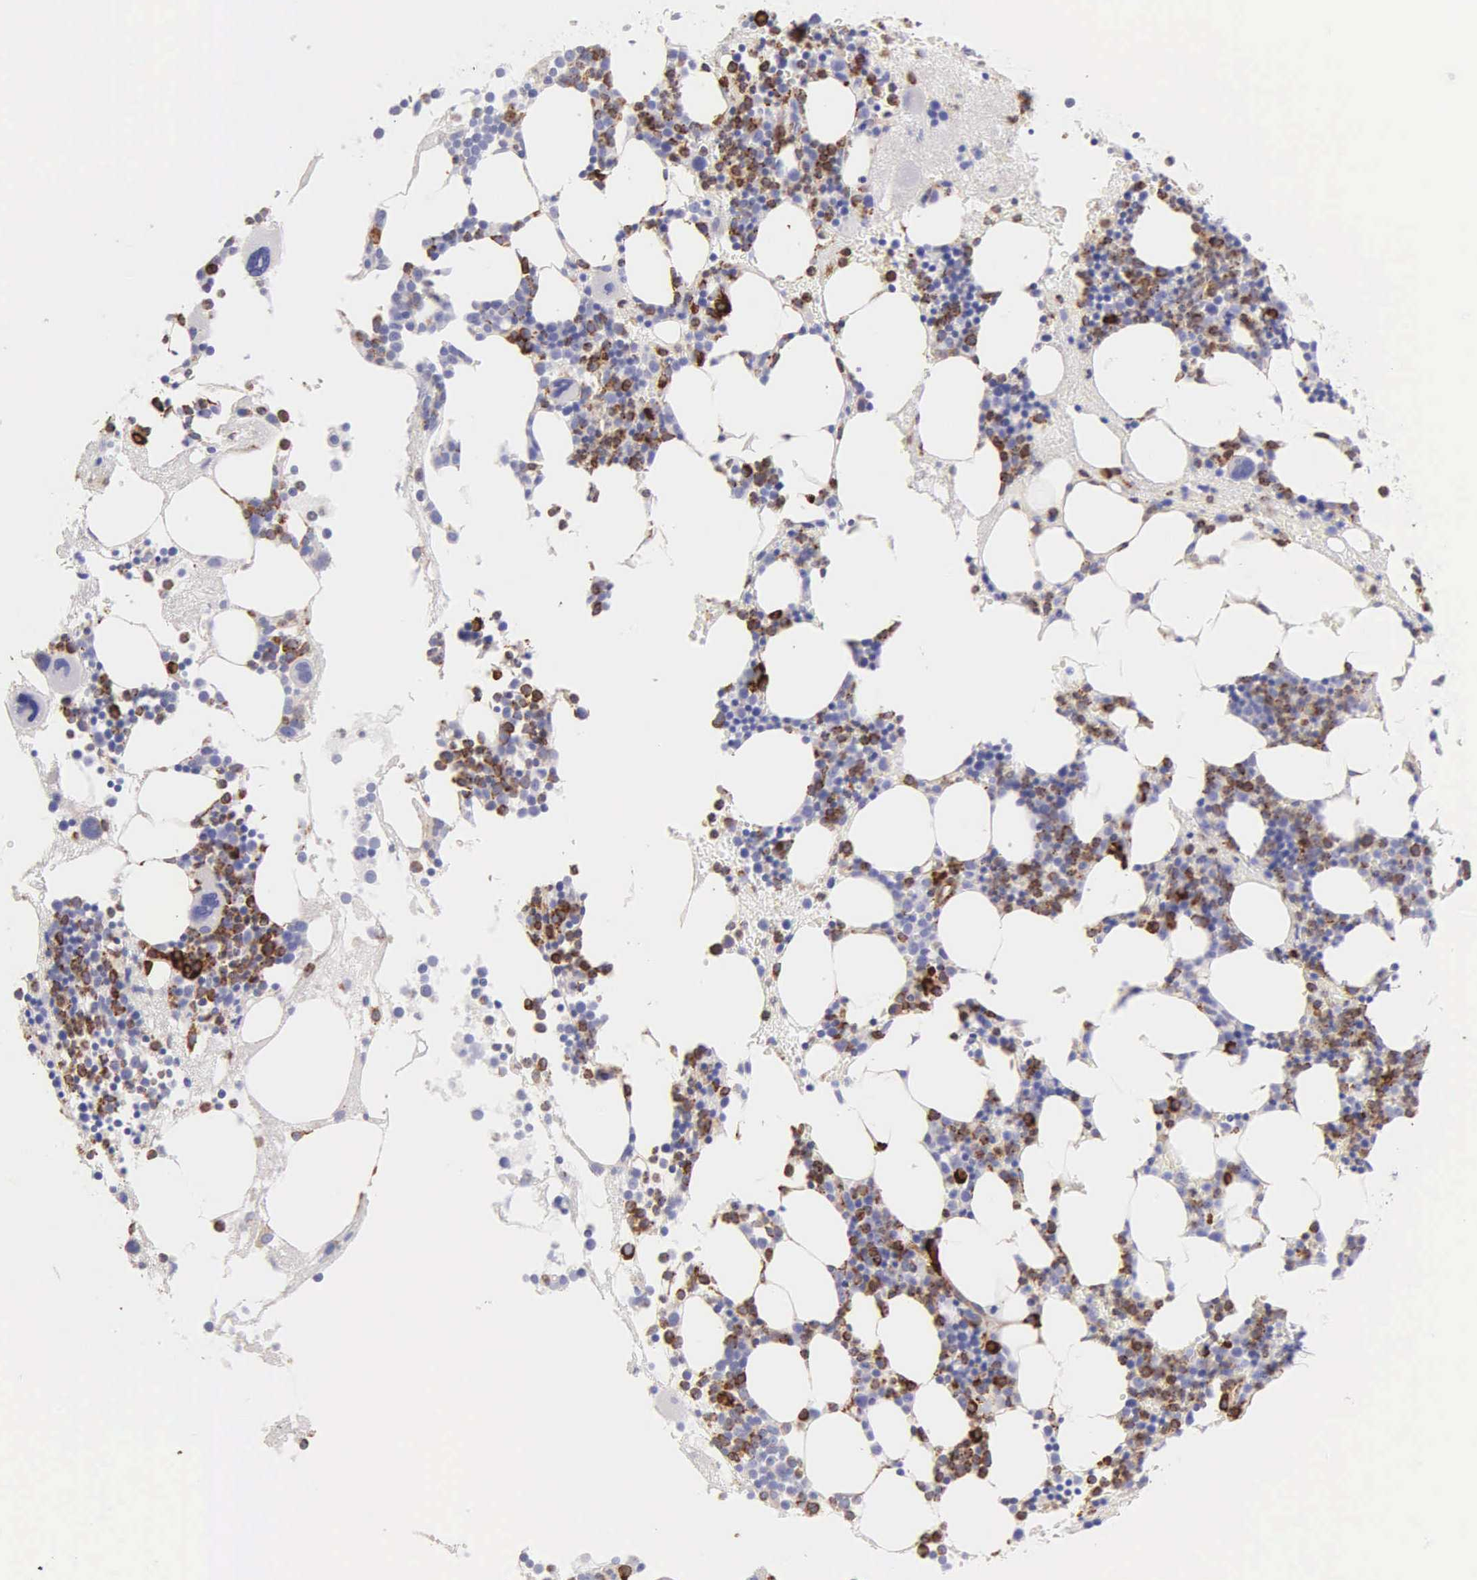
{"staining": {"intensity": "strong", "quantity": "<25%", "location": "cytoplasmic/membranous"}, "tissue": "bone marrow", "cell_type": "Hematopoietic cells", "image_type": "normal", "snomed": [{"axis": "morphology", "description": "Normal tissue, NOS"}, {"axis": "topography", "description": "Bone marrow"}], "caption": "Strong cytoplasmic/membranous expression is seen in approximately <25% of hematopoietic cells in benign bone marrow. The protein is shown in brown color, while the nuclei are stained blue.", "gene": "CKAP4", "patient": {"sex": "male", "age": 75}}